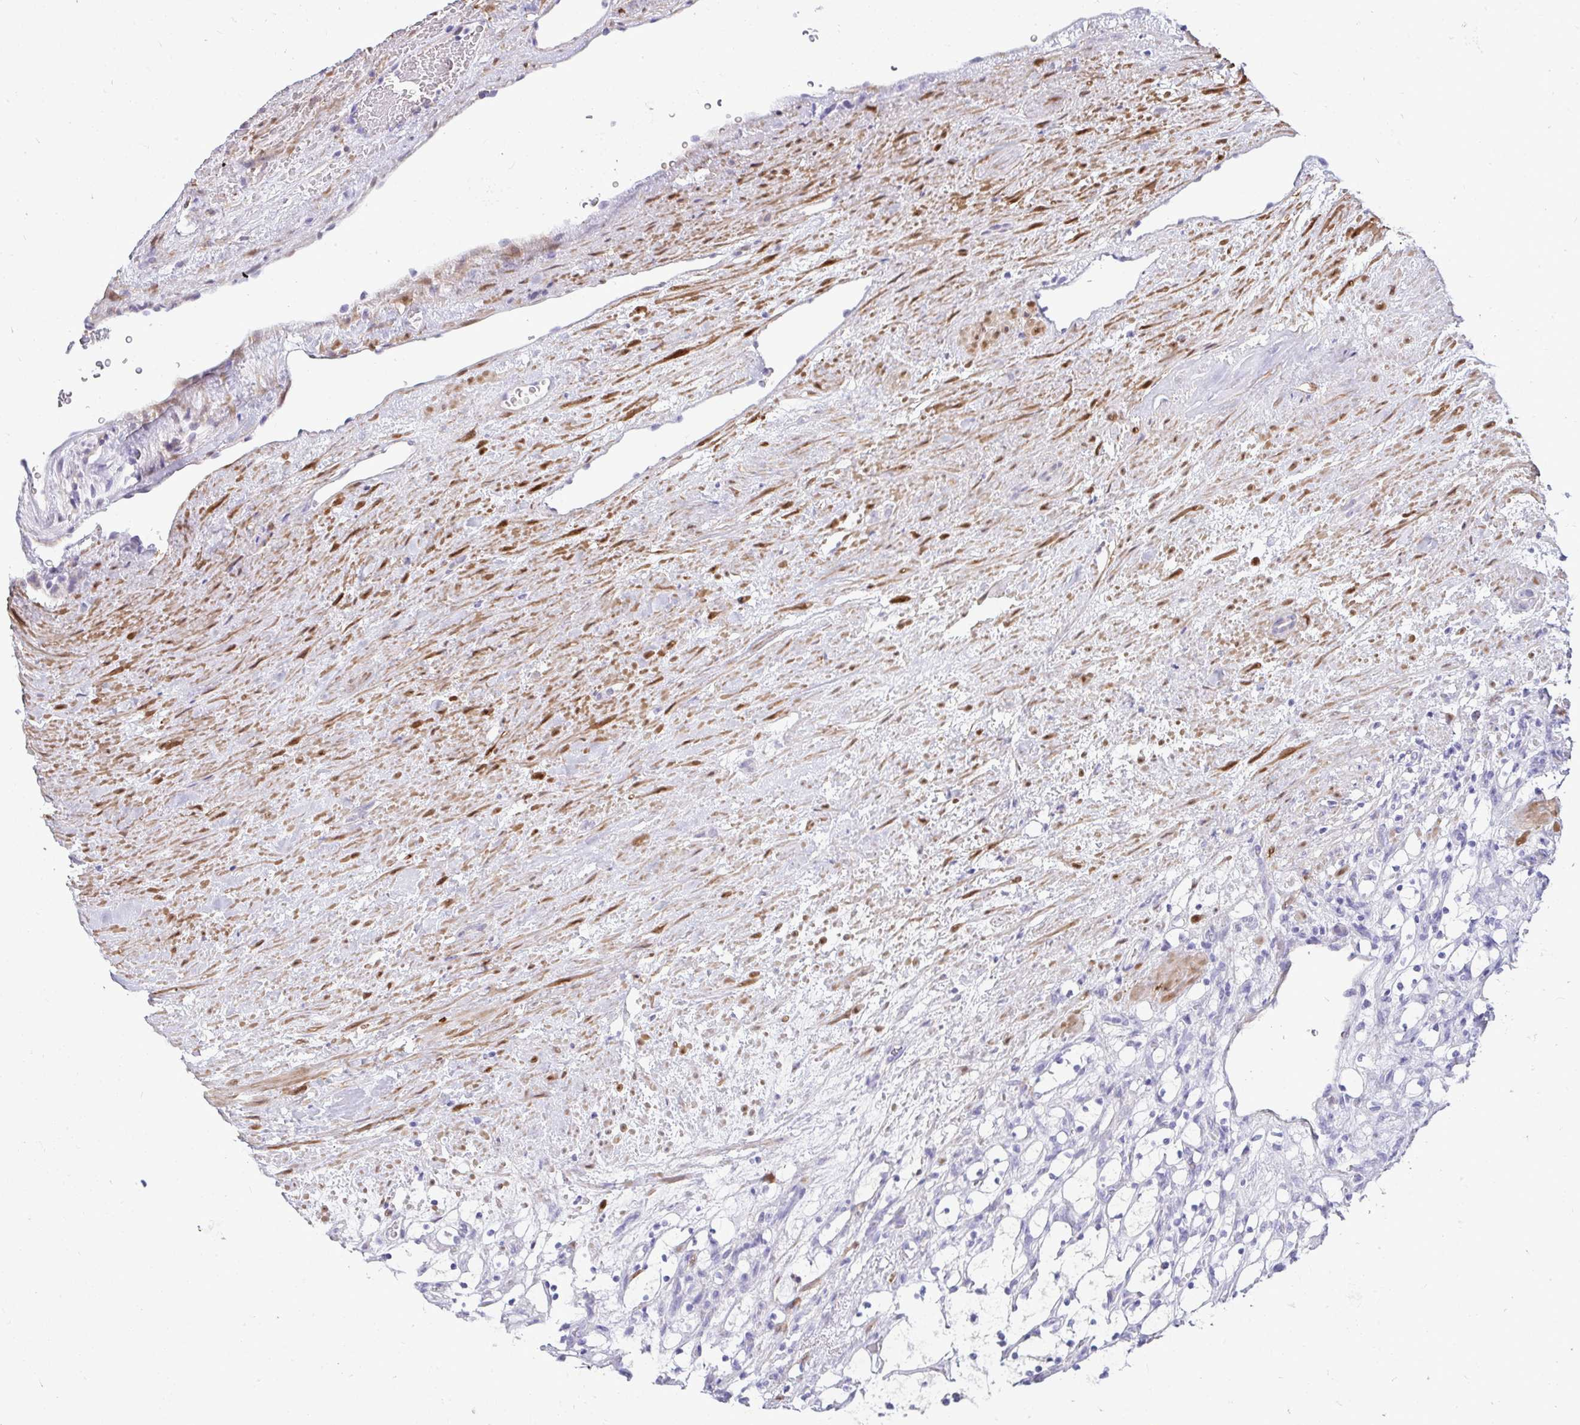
{"staining": {"intensity": "negative", "quantity": "none", "location": "none"}, "tissue": "renal cancer", "cell_type": "Tumor cells", "image_type": "cancer", "snomed": [{"axis": "morphology", "description": "Adenocarcinoma, NOS"}, {"axis": "topography", "description": "Kidney"}], "caption": "An immunohistochemistry histopathology image of adenocarcinoma (renal) is shown. There is no staining in tumor cells of adenocarcinoma (renal). (Brightfield microscopy of DAB (3,3'-diaminobenzidine) IHC at high magnification).", "gene": "HSPB6", "patient": {"sex": "female", "age": 69}}